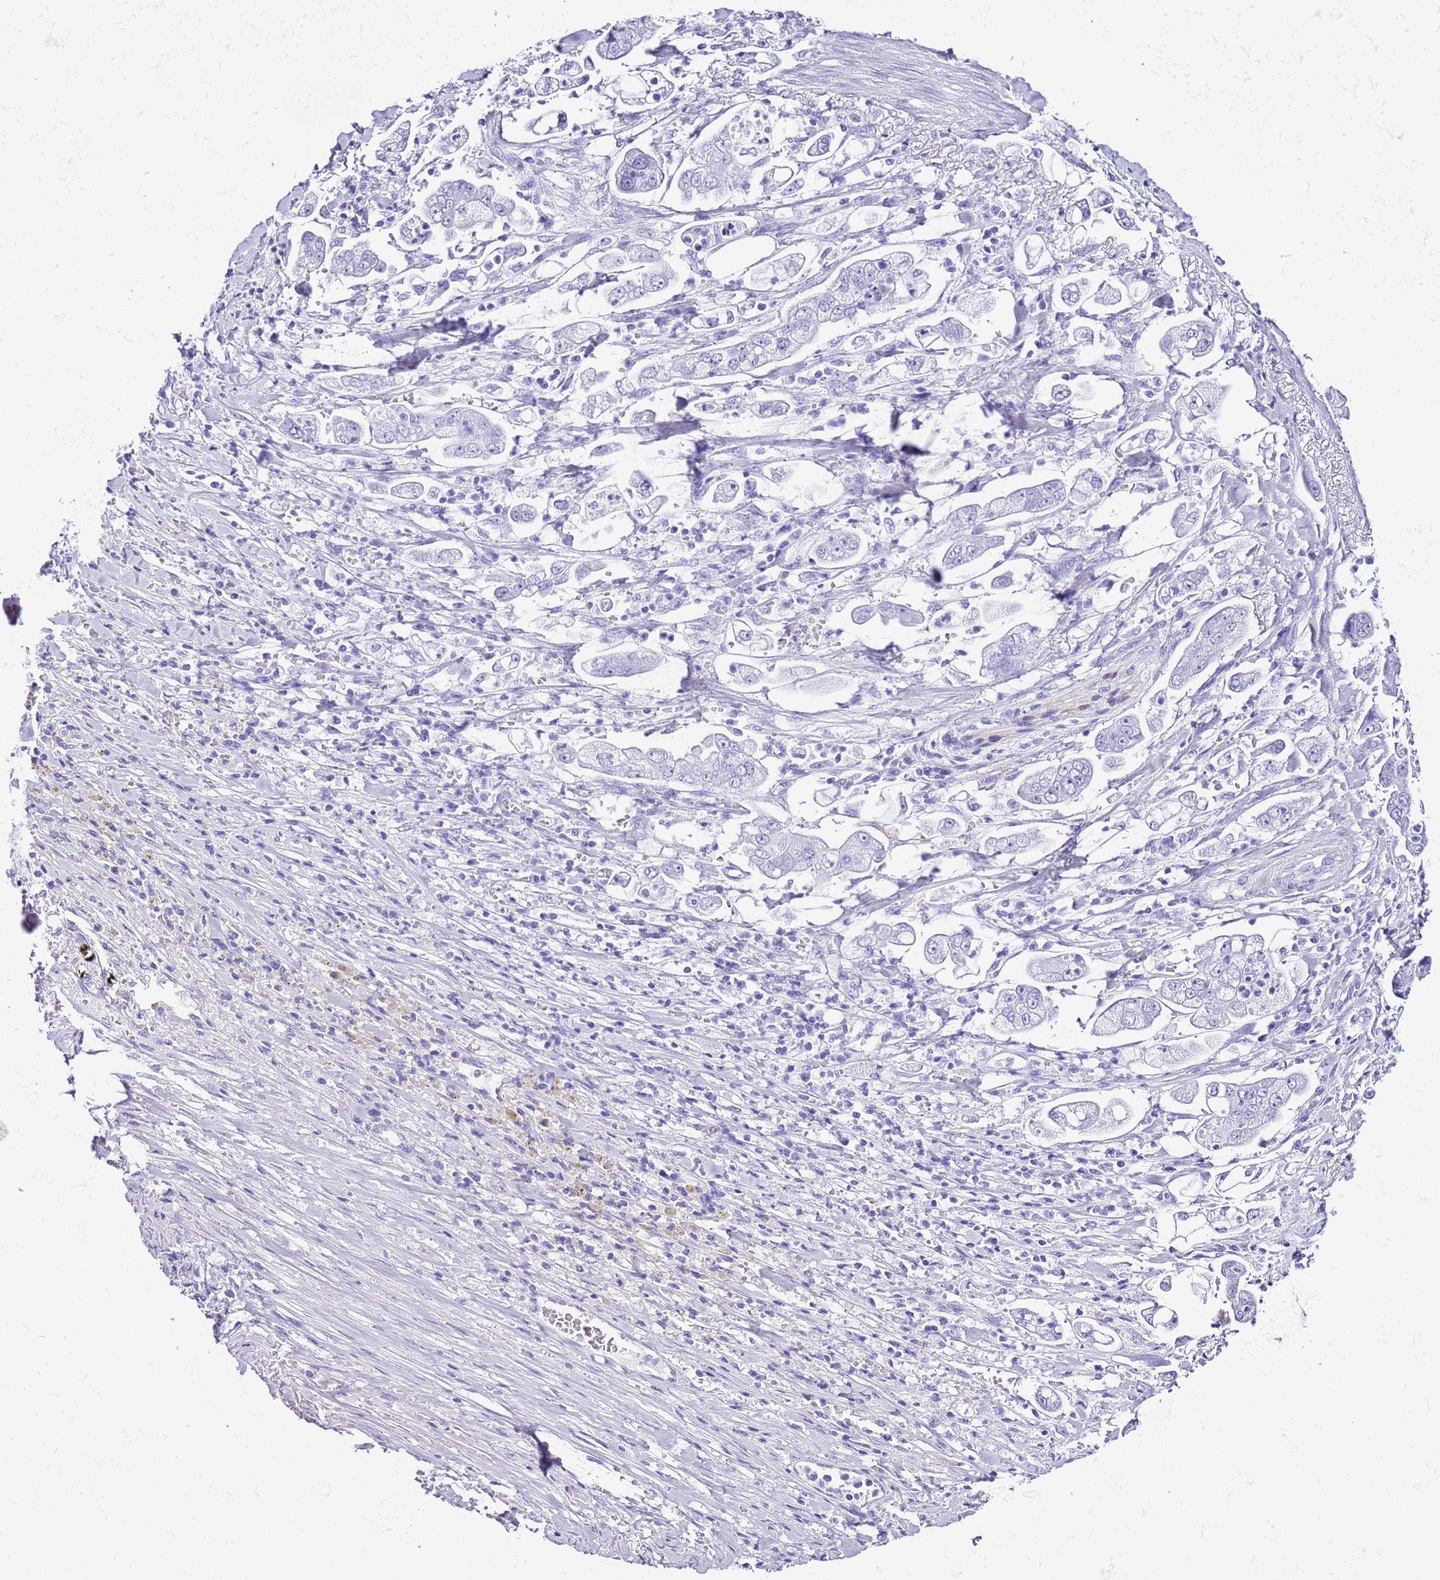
{"staining": {"intensity": "negative", "quantity": "none", "location": "none"}, "tissue": "stomach cancer", "cell_type": "Tumor cells", "image_type": "cancer", "snomed": [{"axis": "morphology", "description": "Adenocarcinoma, NOS"}, {"axis": "topography", "description": "Stomach"}], "caption": "An IHC histopathology image of adenocarcinoma (stomach) is shown. There is no staining in tumor cells of adenocarcinoma (stomach).", "gene": "KCNC1", "patient": {"sex": "male", "age": 62}}